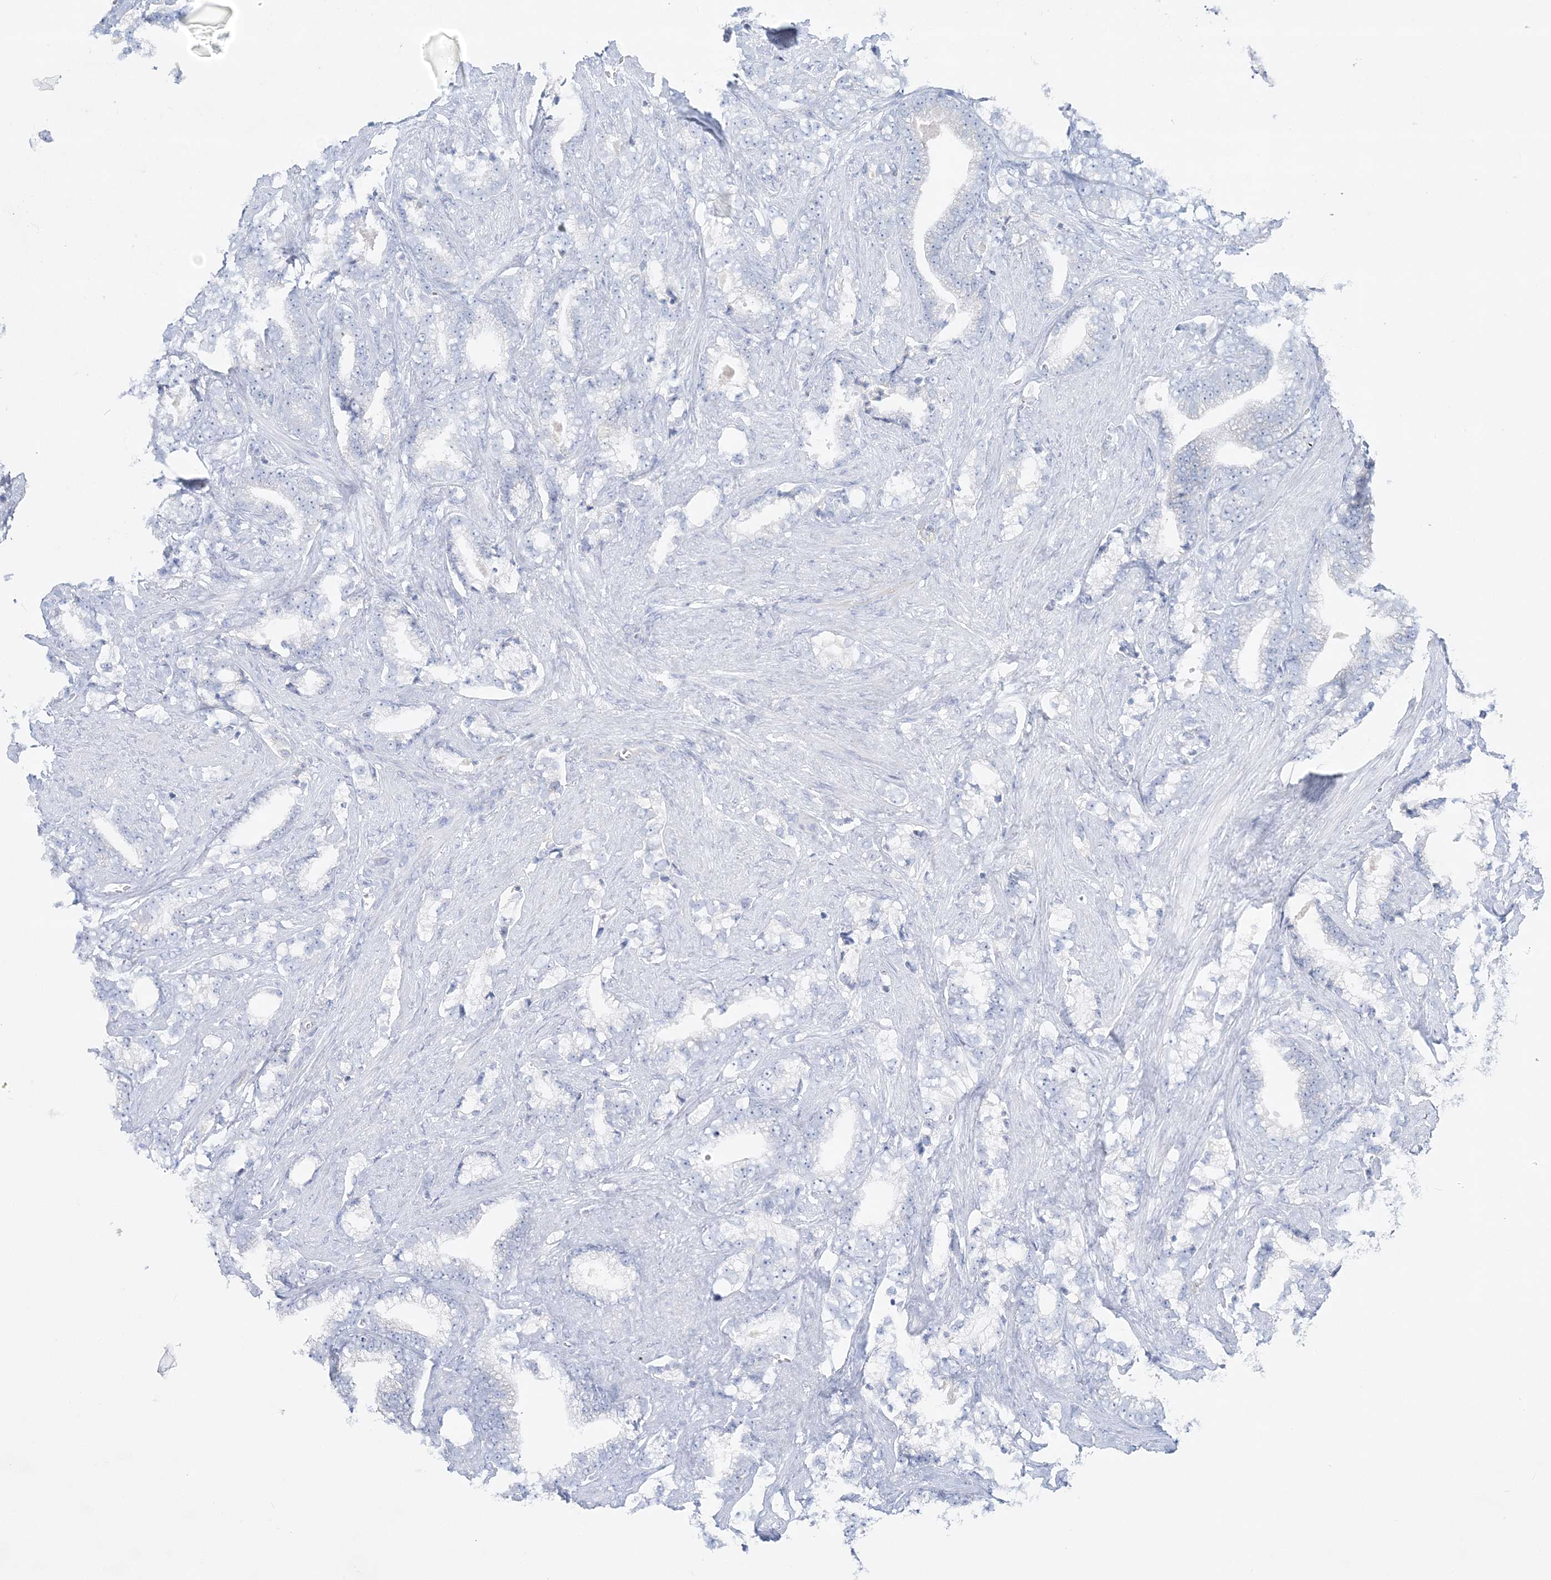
{"staining": {"intensity": "negative", "quantity": "none", "location": "none"}, "tissue": "prostate cancer", "cell_type": "Tumor cells", "image_type": "cancer", "snomed": [{"axis": "morphology", "description": "Adenocarcinoma, High grade"}, {"axis": "topography", "description": "Prostate and seminal vesicle, NOS"}], "caption": "Immunohistochemical staining of prostate cancer (high-grade adenocarcinoma) displays no significant expression in tumor cells. Nuclei are stained in blue.", "gene": "SLC5A6", "patient": {"sex": "male", "age": 67}}